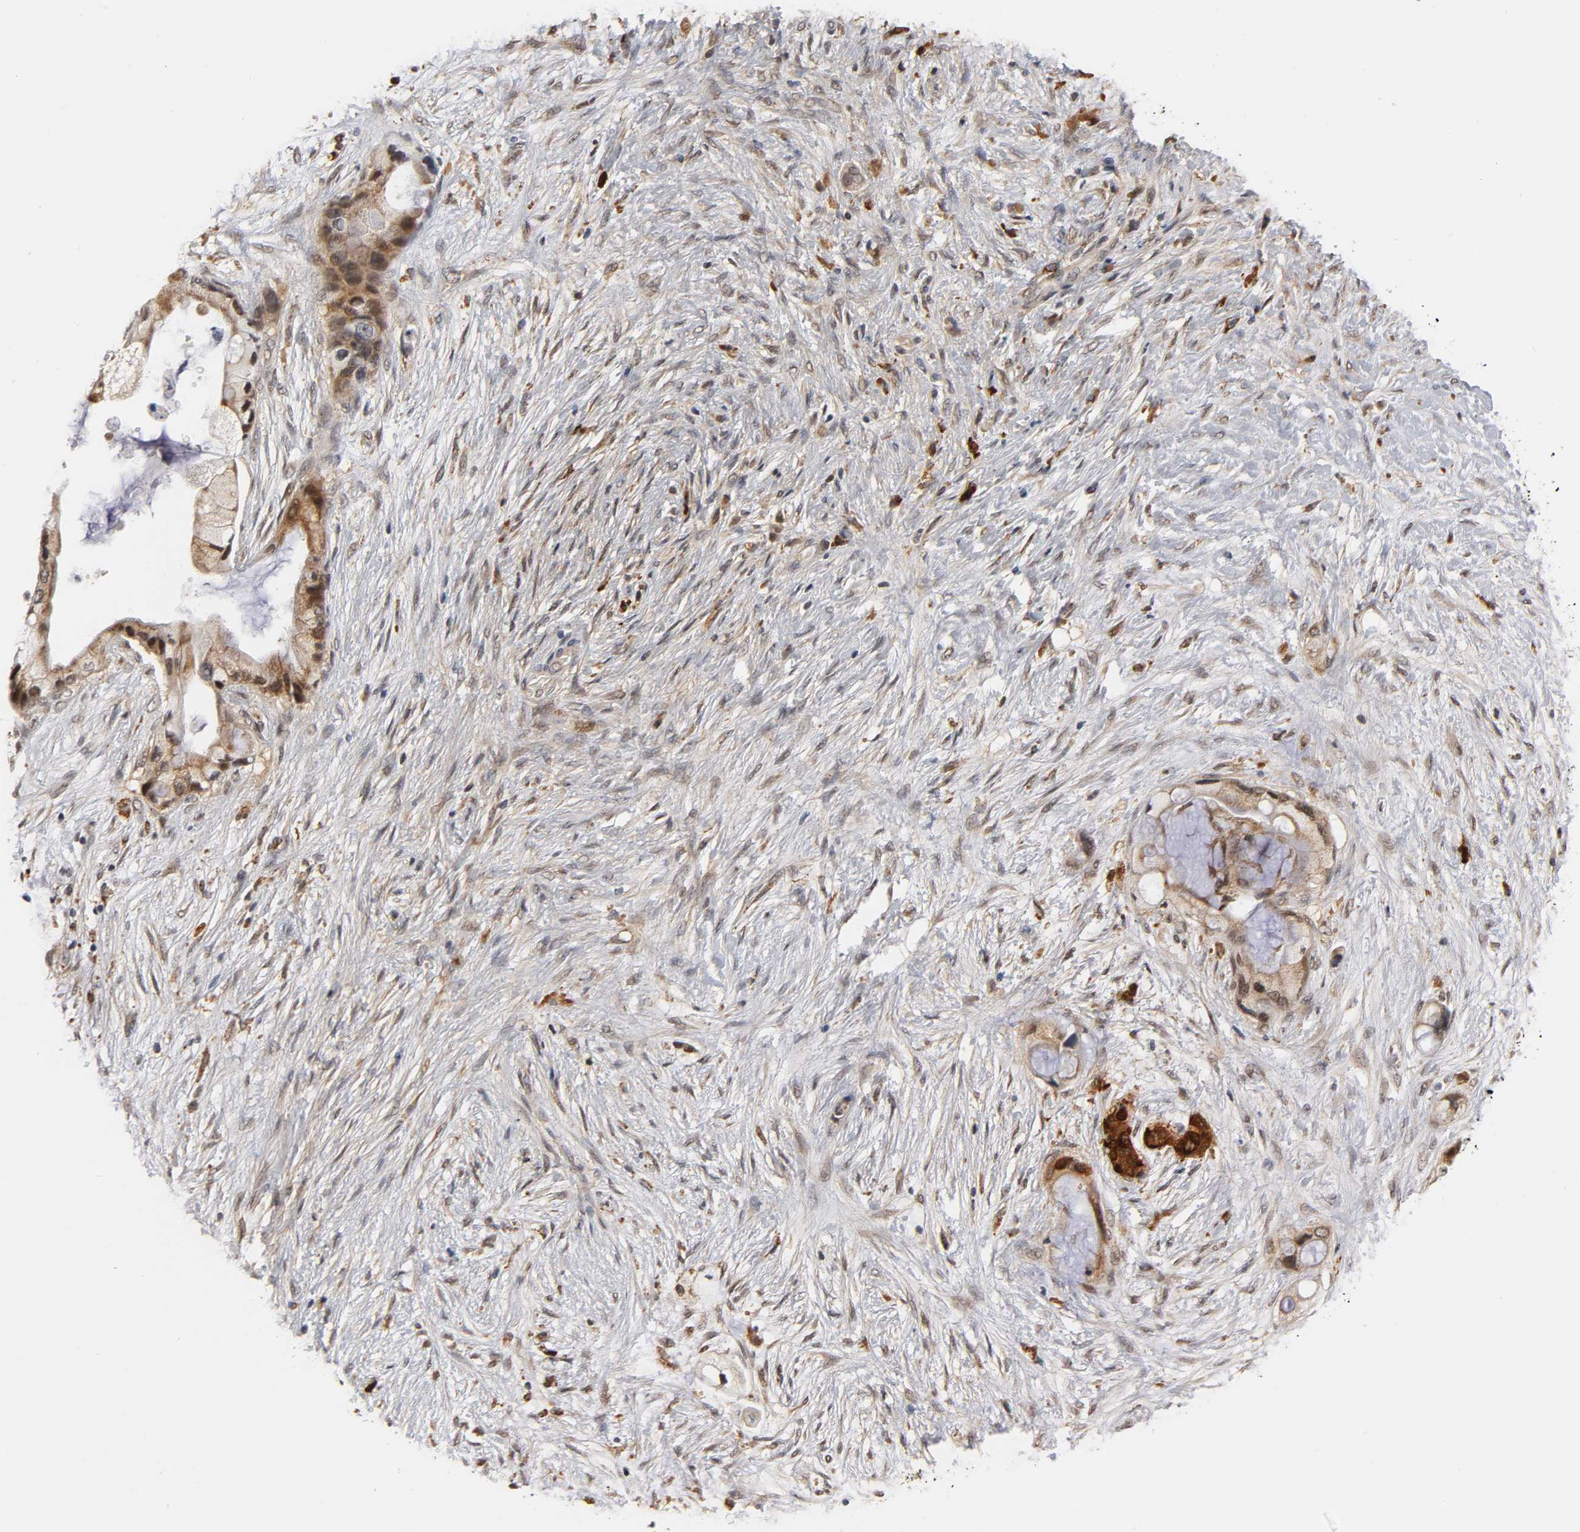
{"staining": {"intensity": "strong", "quantity": ">75%", "location": "cytoplasmic/membranous,nuclear"}, "tissue": "pancreatic cancer", "cell_type": "Tumor cells", "image_type": "cancer", "snomed": [{"axis": "morphology", "description": "Adenocarcinoma, NOS"}, {"axis": "topography", "description": "Pancreas"}], "caption": "A high amount of strong cytoplasmic/membranous and nuclear expression is present in approximately >75% of tumor cells in pancreatic adenocarcinoma tissue.", "gene": "GSTZ1", "patient": {"sex": "female", "age": 59}}